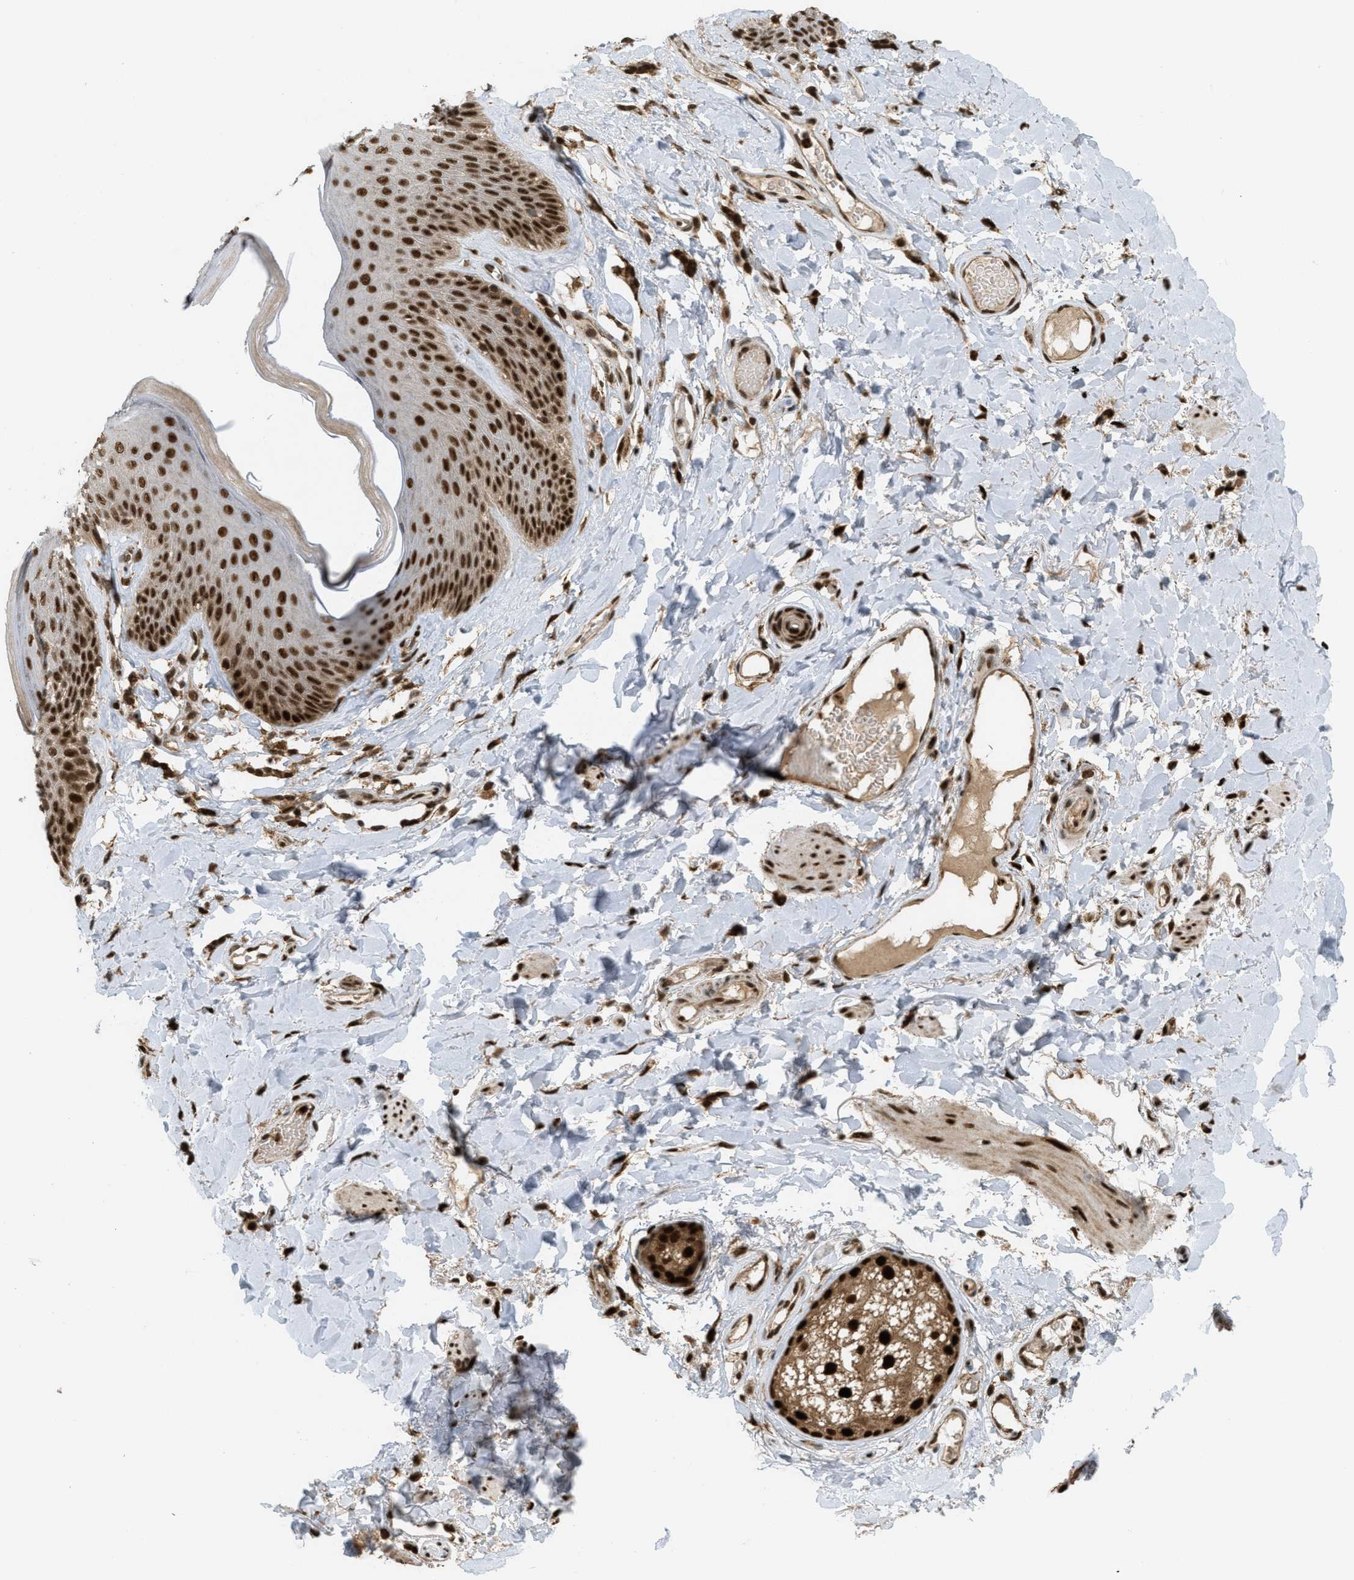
{"staining": {"intensity": "strong", "quantity": ">75%", "location": "cytoplasmic/membranous,nuclear"}, "tissue": "skin", "cell_type": "Epidermal cells", "image_type": "normal", "snomed": [{"axis": "morphology", "description": "Normal tissue, NOS"}, {"axis": "topography", "description": "Vulva"}], "caption": "Protein staining by immunohistochemistry (IHC) demonstrates strong cytoplasmic/membranous,nuclear positivity in approximately >75% of epidermal cells in unremarkable skin. The protein of interest is shown in brown color, while the nuclei are stained blue.", "gene": "TLK1", "patient": {"sex": "female", "age": 73}}